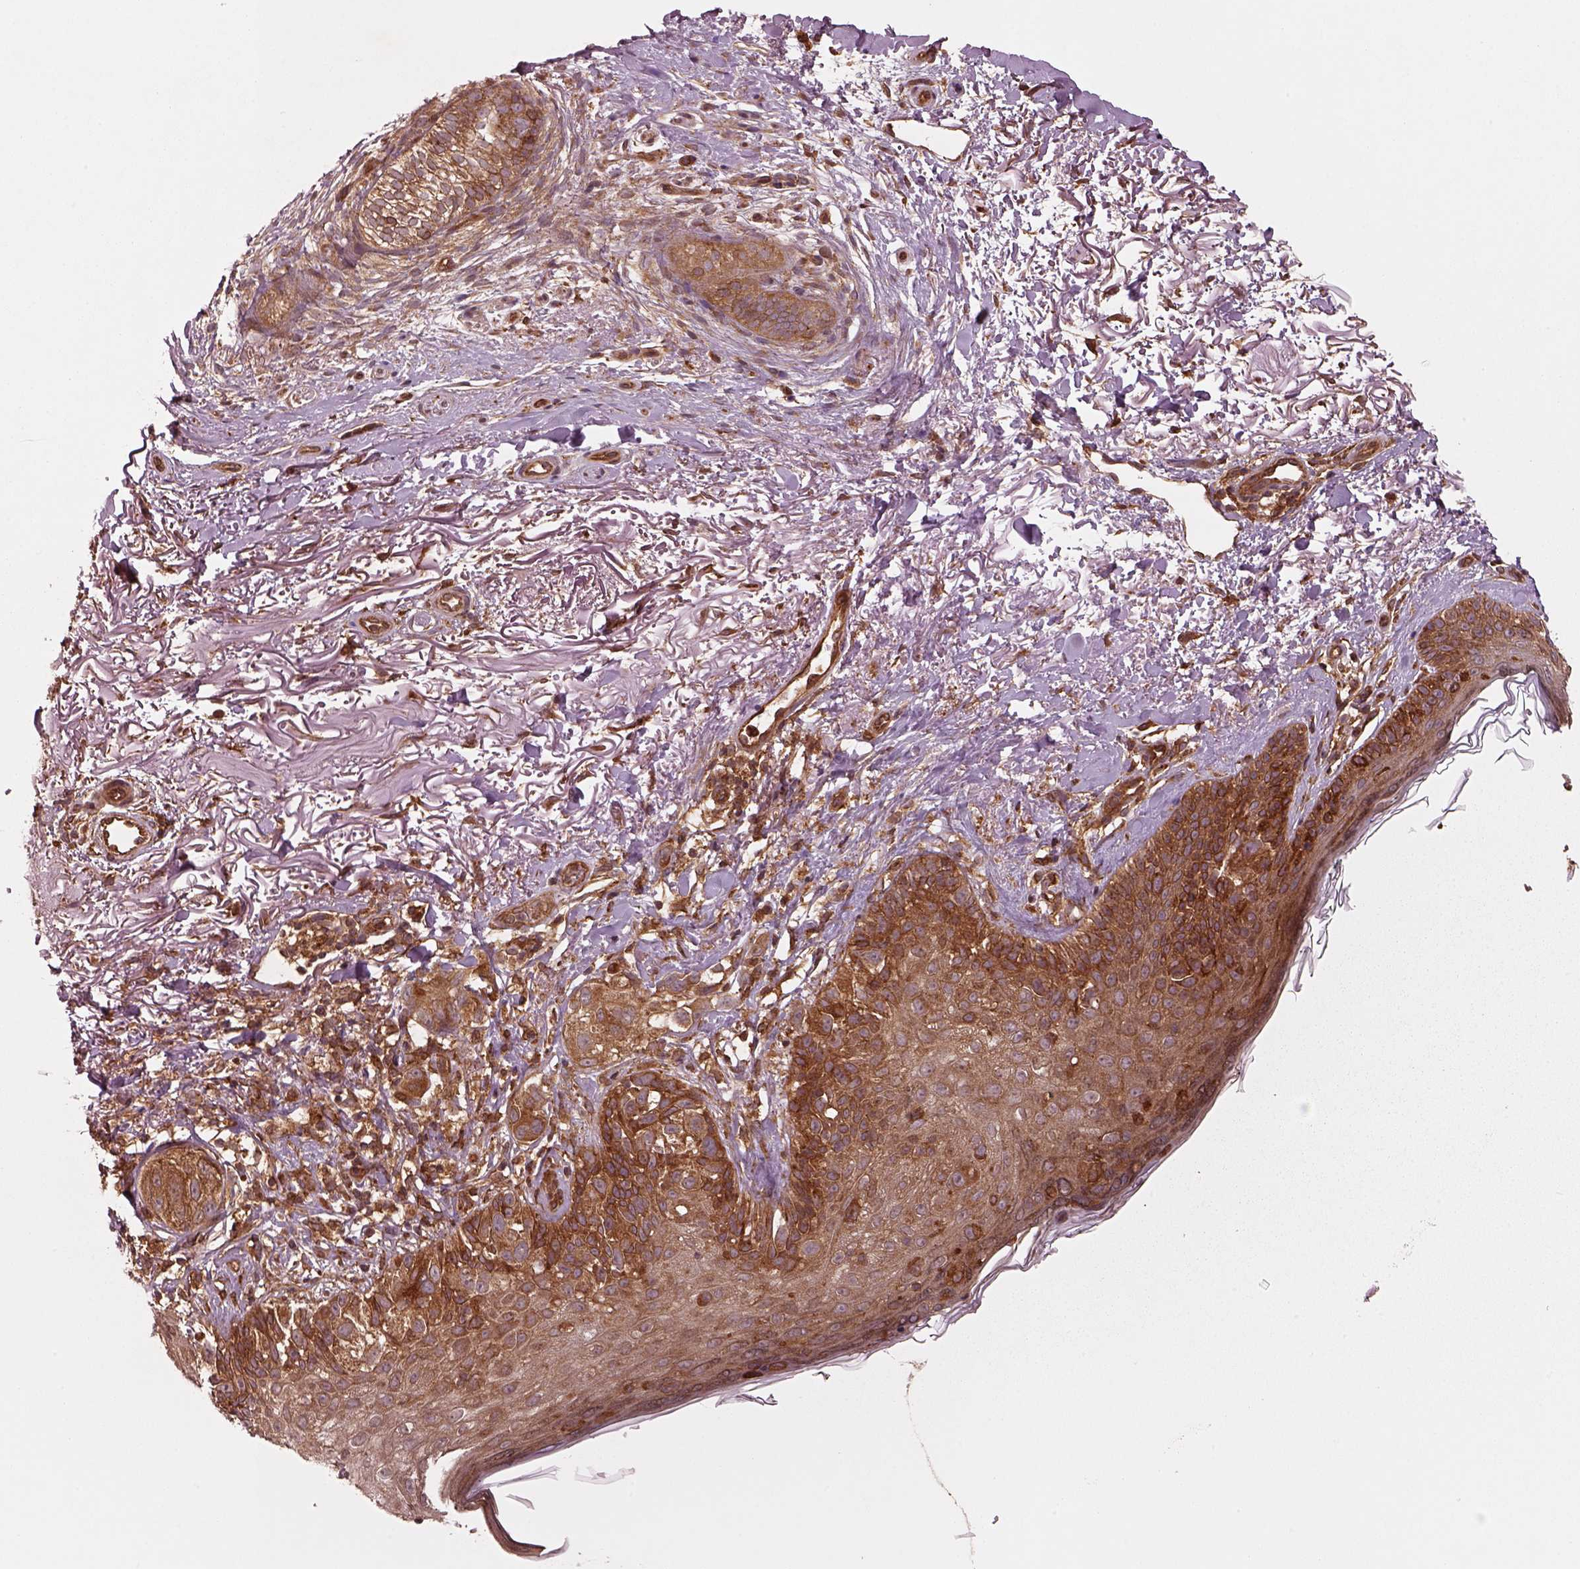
{"staining": {"intensity": "strong", "quantity": ">75%", "location": "cytoplasmic/membranous"}, "tissue": "melanoma", "cell_type": "Tumor cells", "image_type": "cancer", "snomed": [{"axis": "morphology", "description": "Malignant melanoma, NOS"}, {"axis": "topography", "description": "Skin"}], "caption": "Strong cytoplasmic/membranous positivity for a protein is identified in about >75% of tumor cells of melanoma using immunohistochemistry (IHC).", "gene": "WASHC2A", "patient": {"sex": "female", "age": 86}}